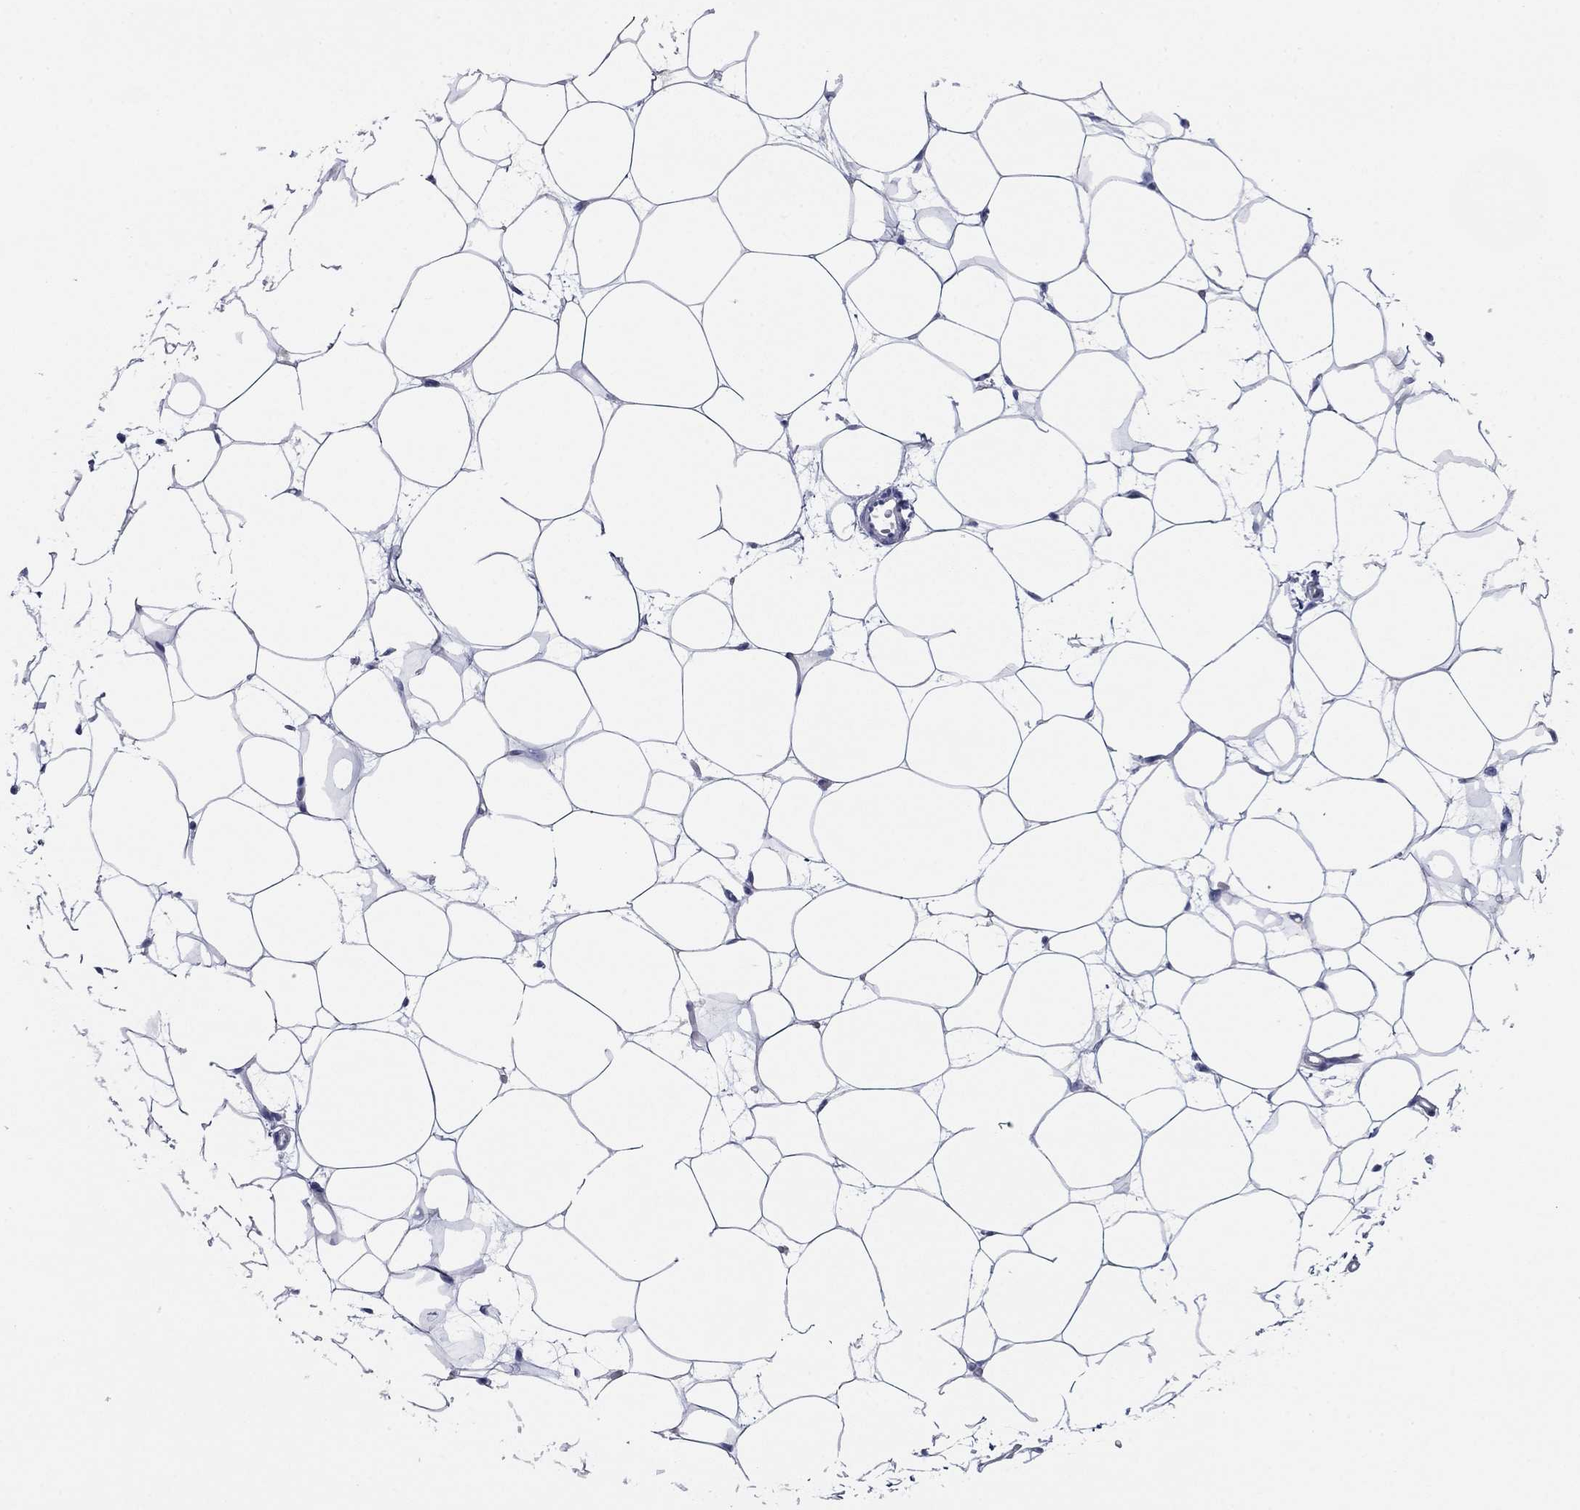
{"staining": {"intensity": "negative", "quantity": "none", "location": "none"}, "tissue": "breast", "cell_type": "Adipocytes", "image_type": "normal", "snomed": [{"axis": "morphology", "description": "Normal tissue, NOS"}, {"axis": "topography", "description": "Breast"}], "caption": "Protein analysis of unremarkable breast displays no significant expression in adipocytes. (DAB IHC with hematoxylin counter stain).", "gene": "GRK7", "patient": {"sex": "female", "age": 37}}